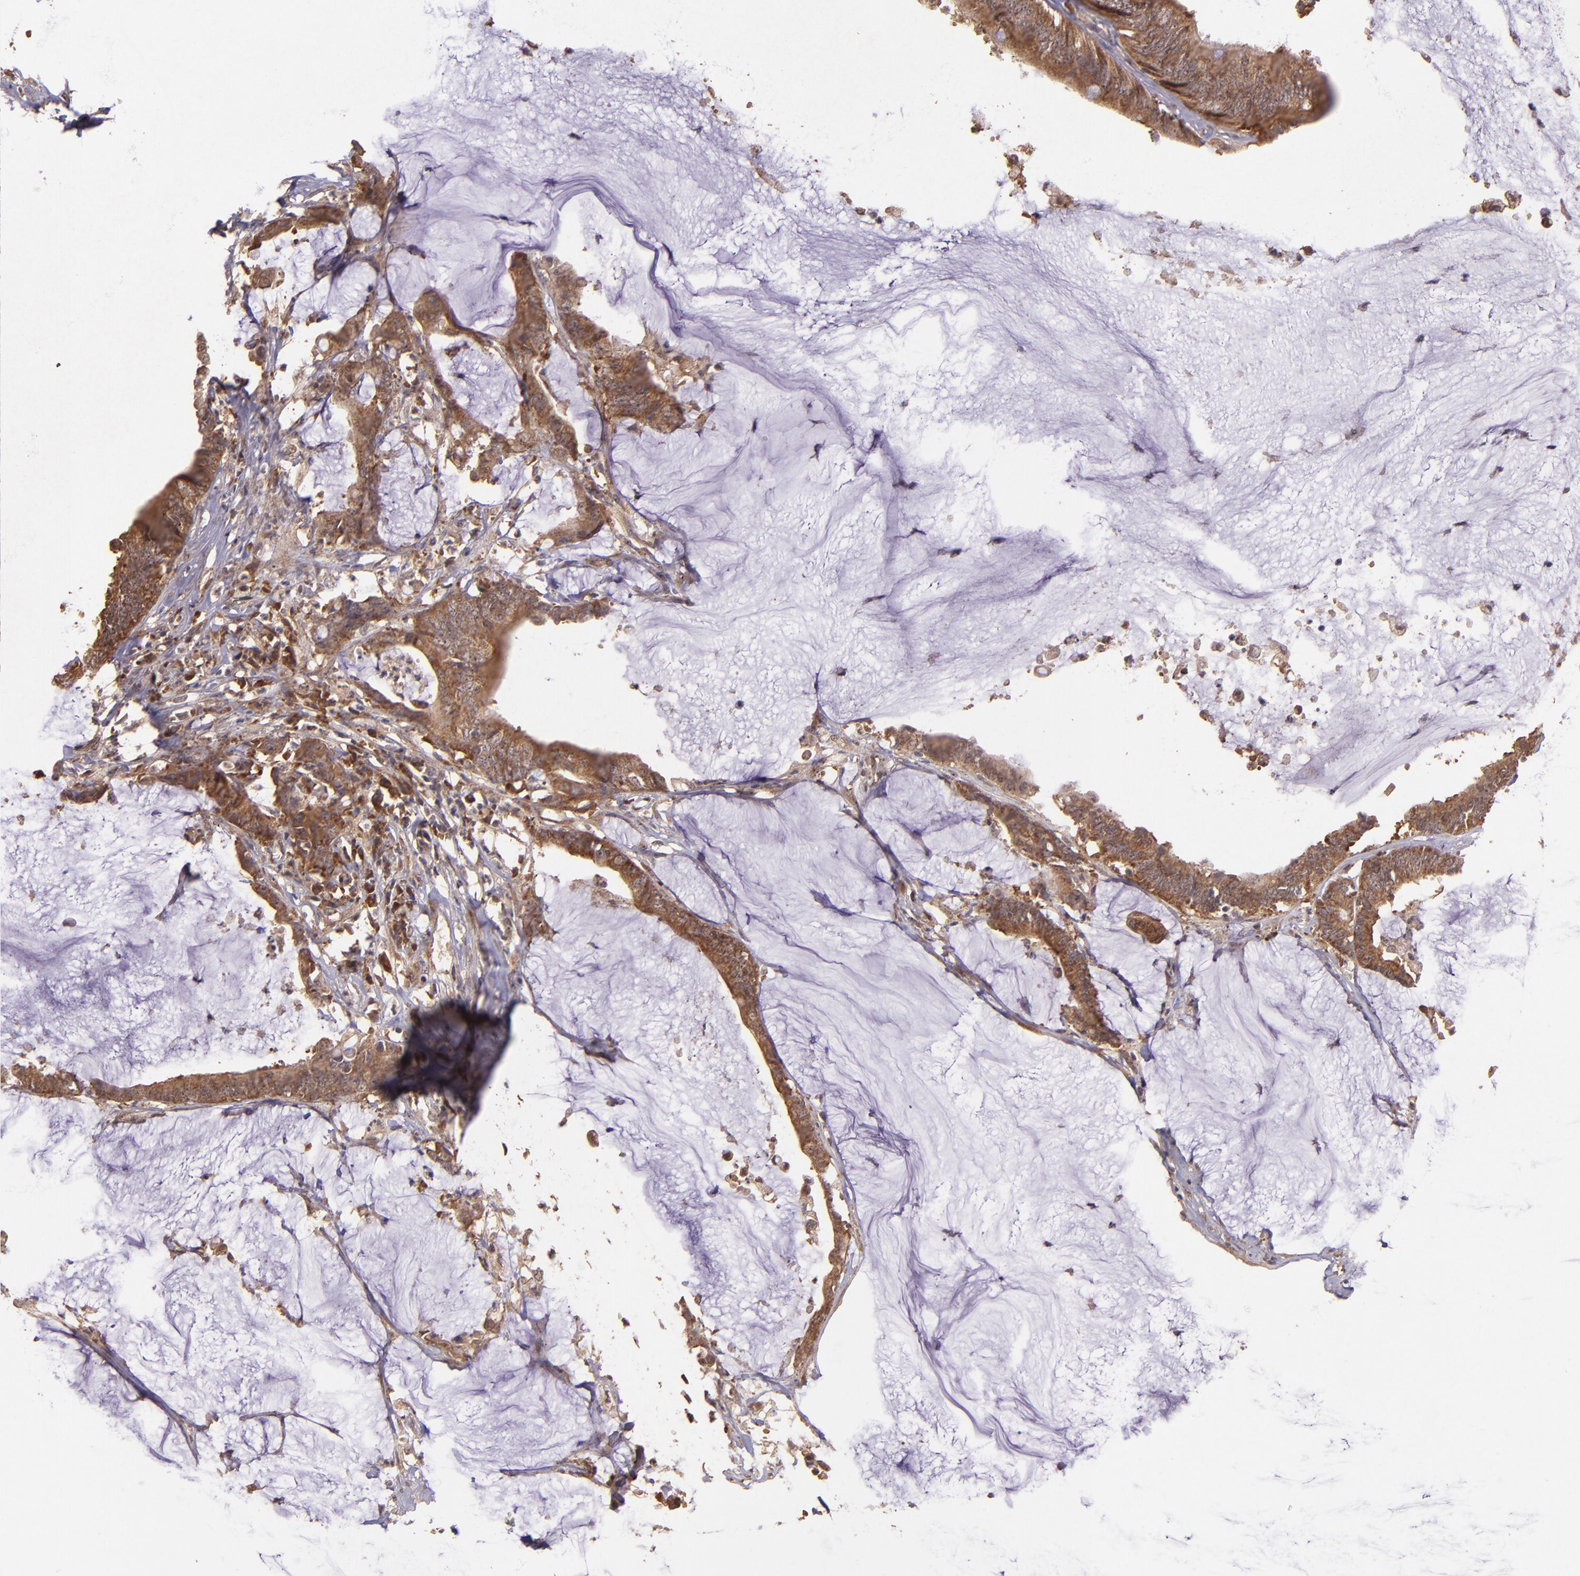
{"staining": {"intensity": "strong", "quantity": ">75%", "location": "cytoplasmic/membranous"}, "tissue": "colorectal cancer", "cell_type": "Tumor cells", "image_type": "cancer", "snomed": [{"axis": "morphology", "description": "Adenocarcinoma, NOS"}, {"axis": "topography", "description": "Rectum"}], "caption": "A micrograph of human colorectal adenocarcinoma stained for a protein demonstrates strong cytoplasmic/membranous brown staining in tumor cells.", "gene": "USP51", "patient": {"sex": "female", "age": 66}}